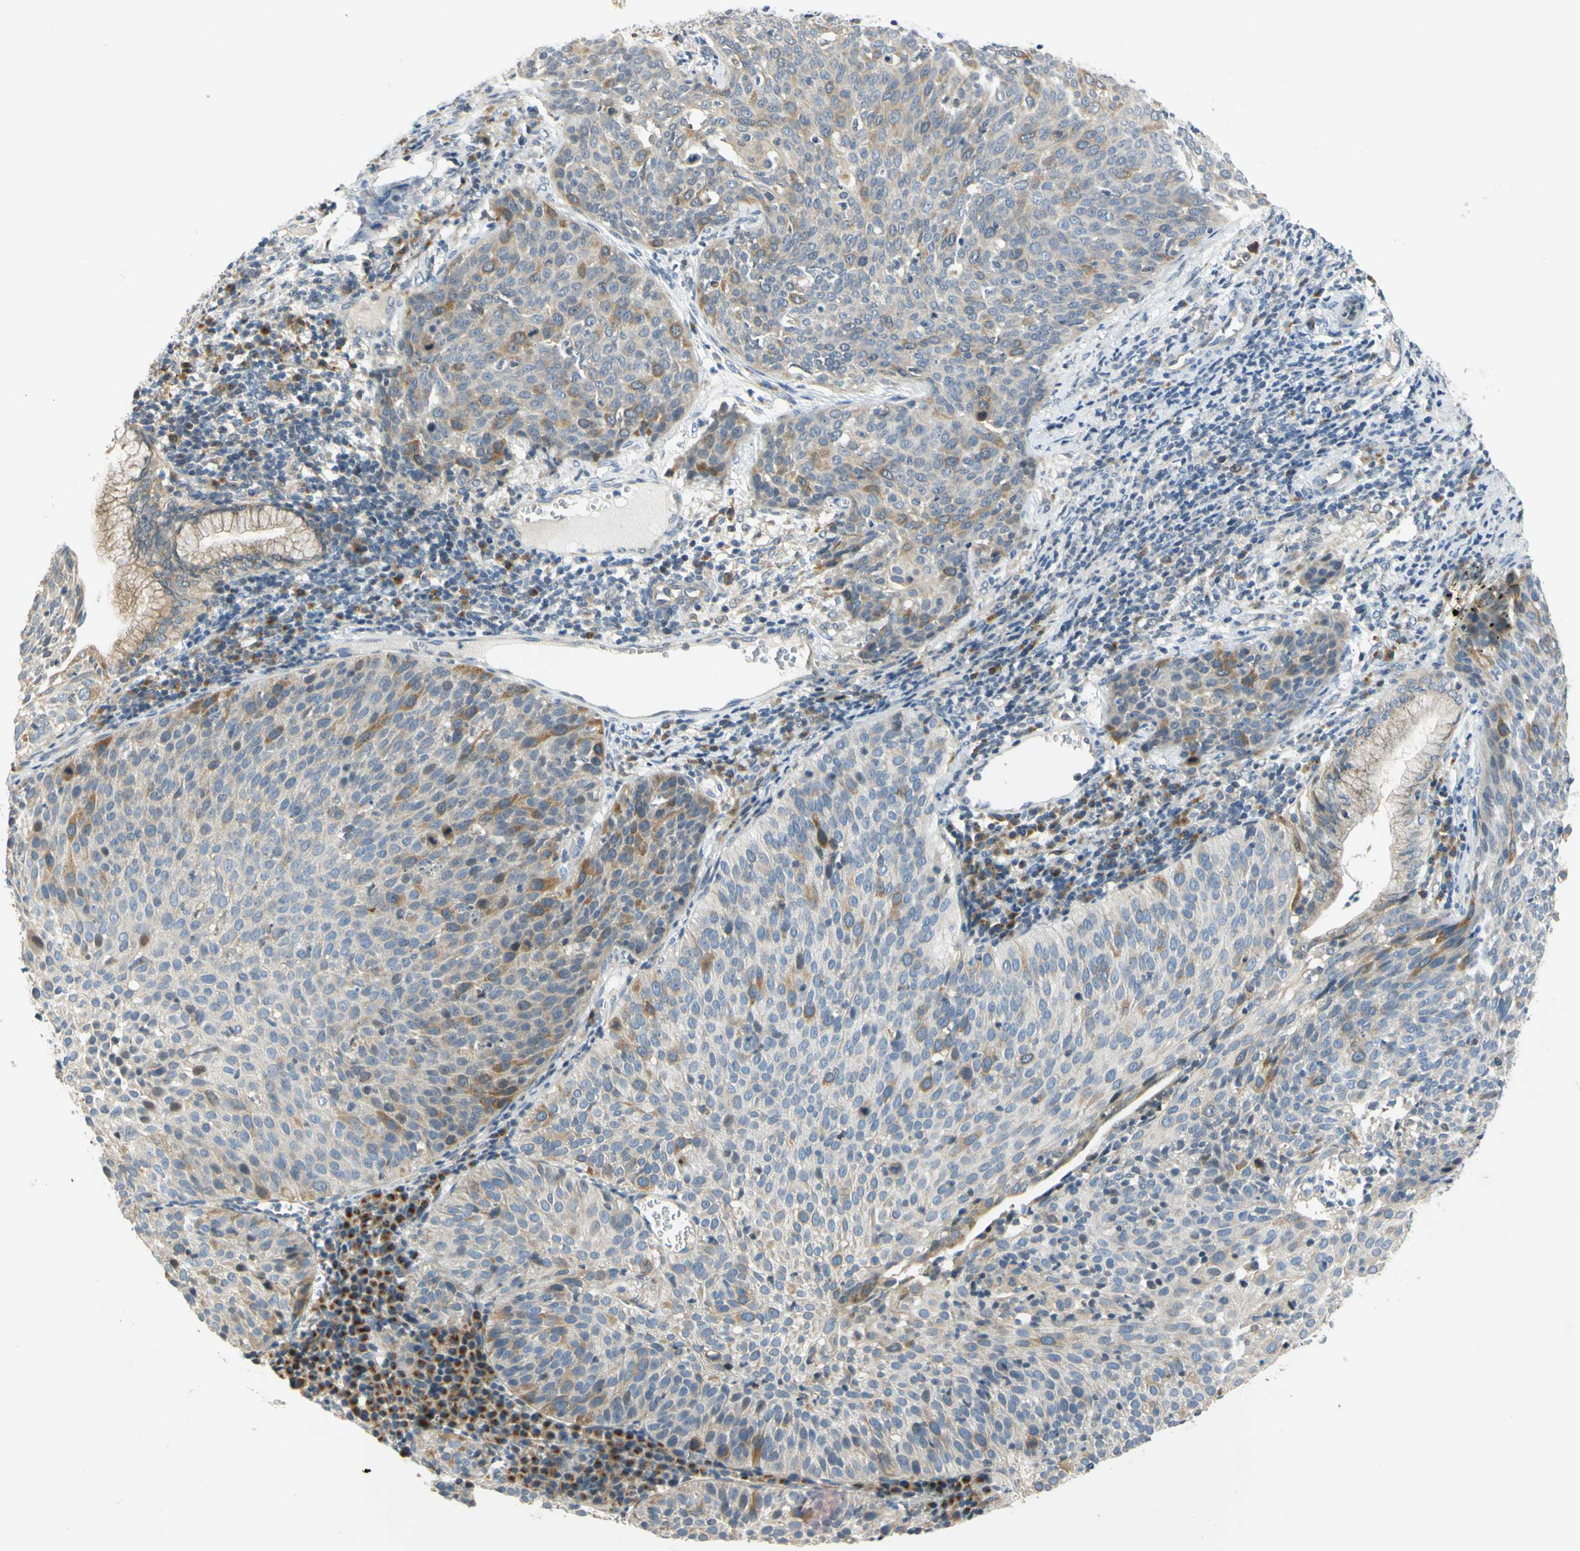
{"staining": {"intensity": "weak", "quantity": "25%-75%", "location": "cytoplasmic/membranous"}, "tissue": "cervical cancer", "cell_type": "Tumor cells", "image_type": "cancer", "snomed": [{"axis": "morphology", "description": "Squamous cell carcinoma, NOS"}, {"axis": "topography", "description": "Cervix"}], "caption": "Brown immunohistochemical staining in human cervical cancer exhibits weak cytoplasmic/membranous expression in about 25%-75% of tumor cells.", "gene": "CCNB2", "patient": {"sex": "female", "age": 38}}